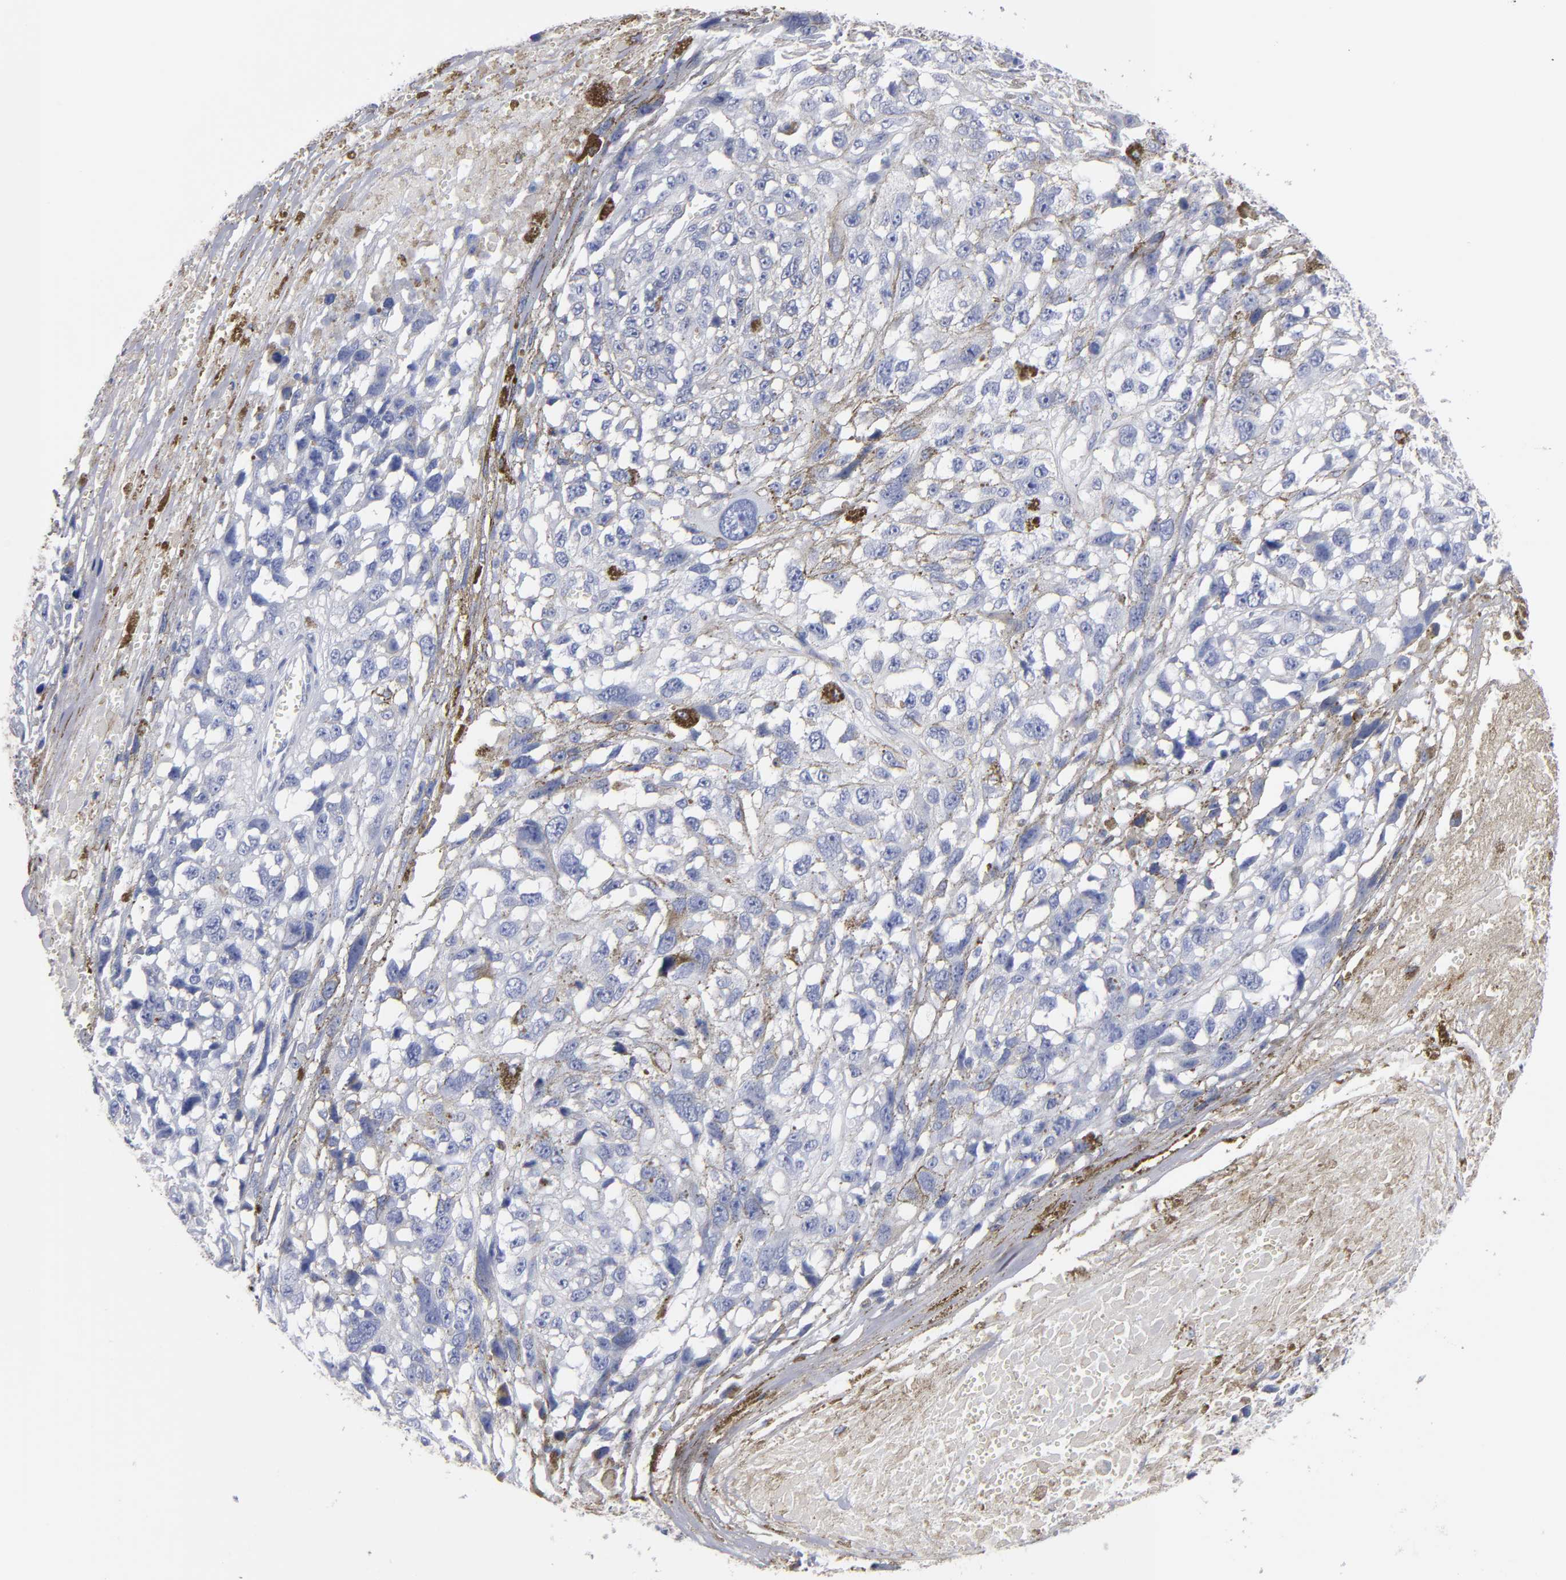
{"staining": {"intensity": "negative", "quantity": "none", "location": "none"}, "tissue": "melanoma", "cell_type": "Tumor cells", "image_type": "cancer", "snomed": [{"axis": "morphology", "description": "Malignant melanoma, Metastatic site"}, {"axis": "topography", "description": "Lymph node"}], "caption": "Tumor cells are negative for brown protein staining in malignant melanoma (metastatic site).", "gene": "EMILIN1", "patient": {"sex": "male", "age": 59}}